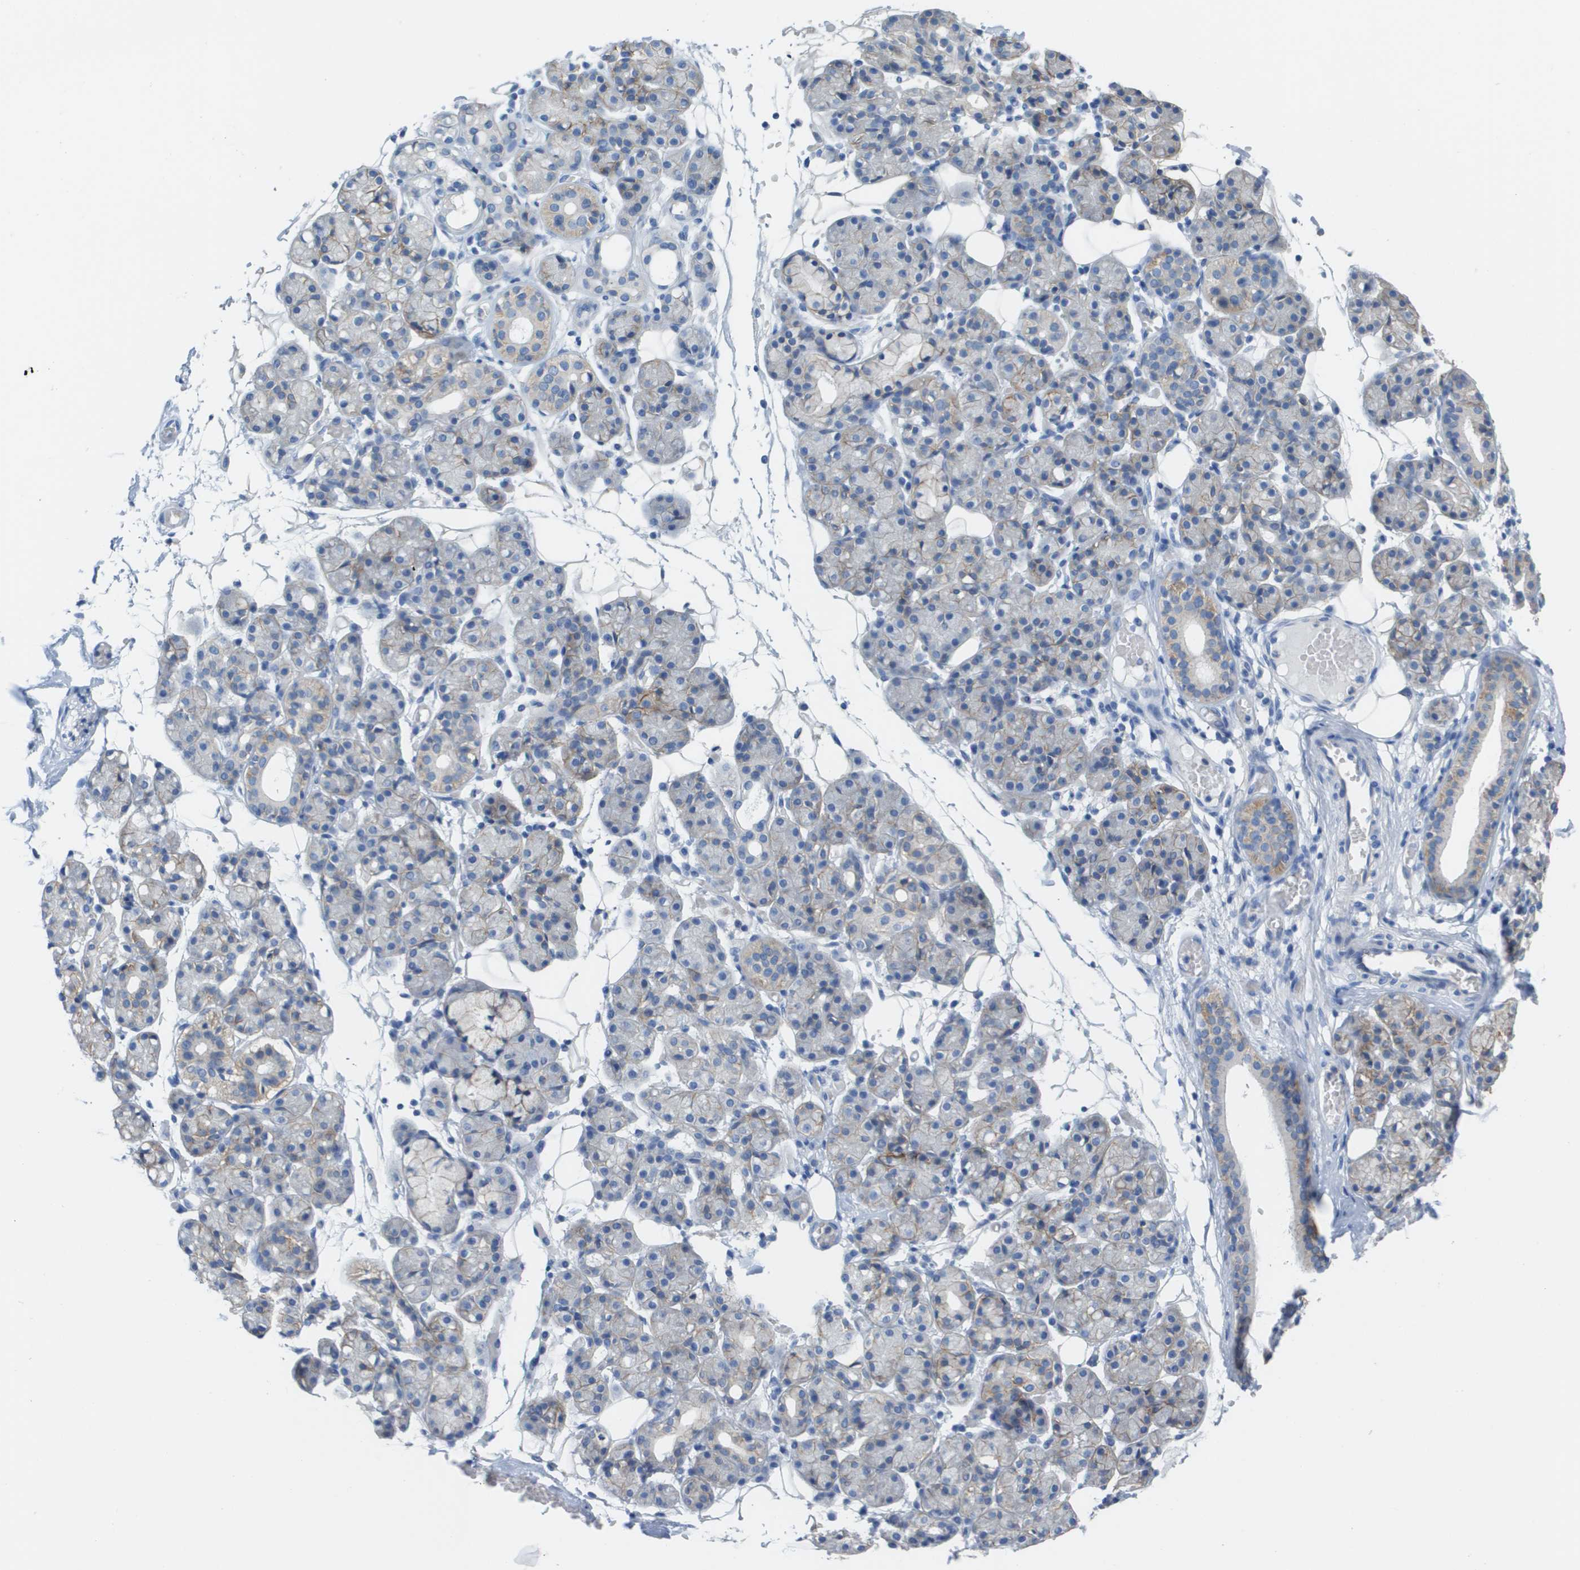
{"staining": {"intensity": "moderate", "quantity": "<25%", "location": "cytoplasmic/membranous"}, "tissue": "salivary gland", "cell_type": "Glandular cells", "image_type": "normal", "snomed": [{"axis": "morphology", "description": "Normal tissue, NOS"}, {"axis": "topography", "description": "Salivary gland"}], "caption": "Moderate cytoplasmic/membranous protein positivity is present in approximately <25% of glandular cells in salivary gland.", "gene": "CD46", "patient": {"sex": "male", "age": 63}}